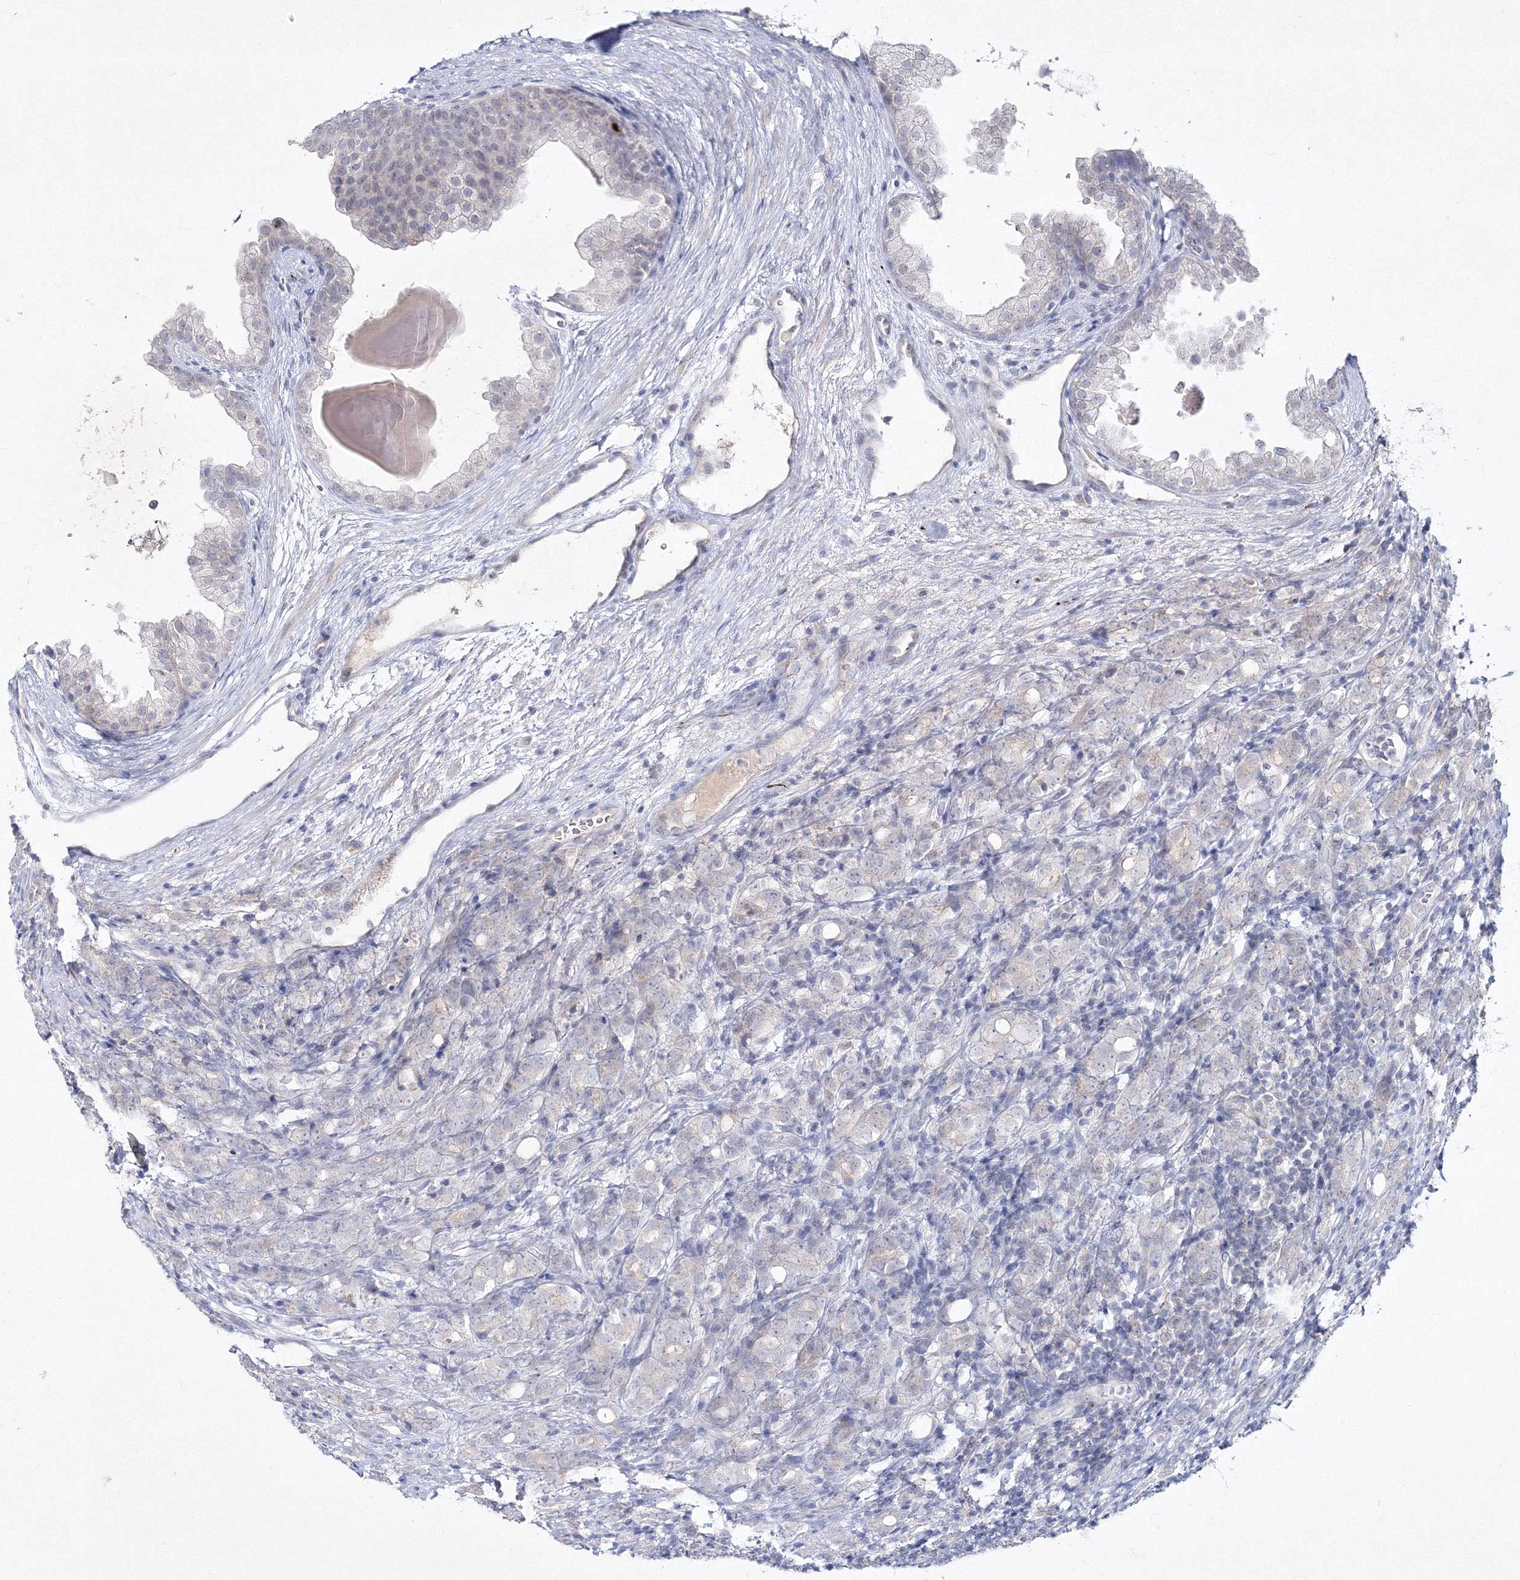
{"staining": {"intensity": "negative", "quantity": "none", "location": "none"}, "tissue": "prostate cancer", "cell_type": "Tumor cells", "image_type": "cancer", "snomed": [{"axis": "morphology", "description": "Adenocarcinoma, High grade"}, {"axis": "topography", "description": "Prostate"}], "caption": "This micrograph is of prostate high-grade adenocarcinoma stained with IHC to label a protein in brown with the nuclei are counter-stained blue. There is no positivity in tumor cells. (DAB (3,3'-diaminobenzidine) immunohistochemistry (IHC), high magnification).", "gene": "NEU4", "patient": {"sex": "male", "age": 62}}